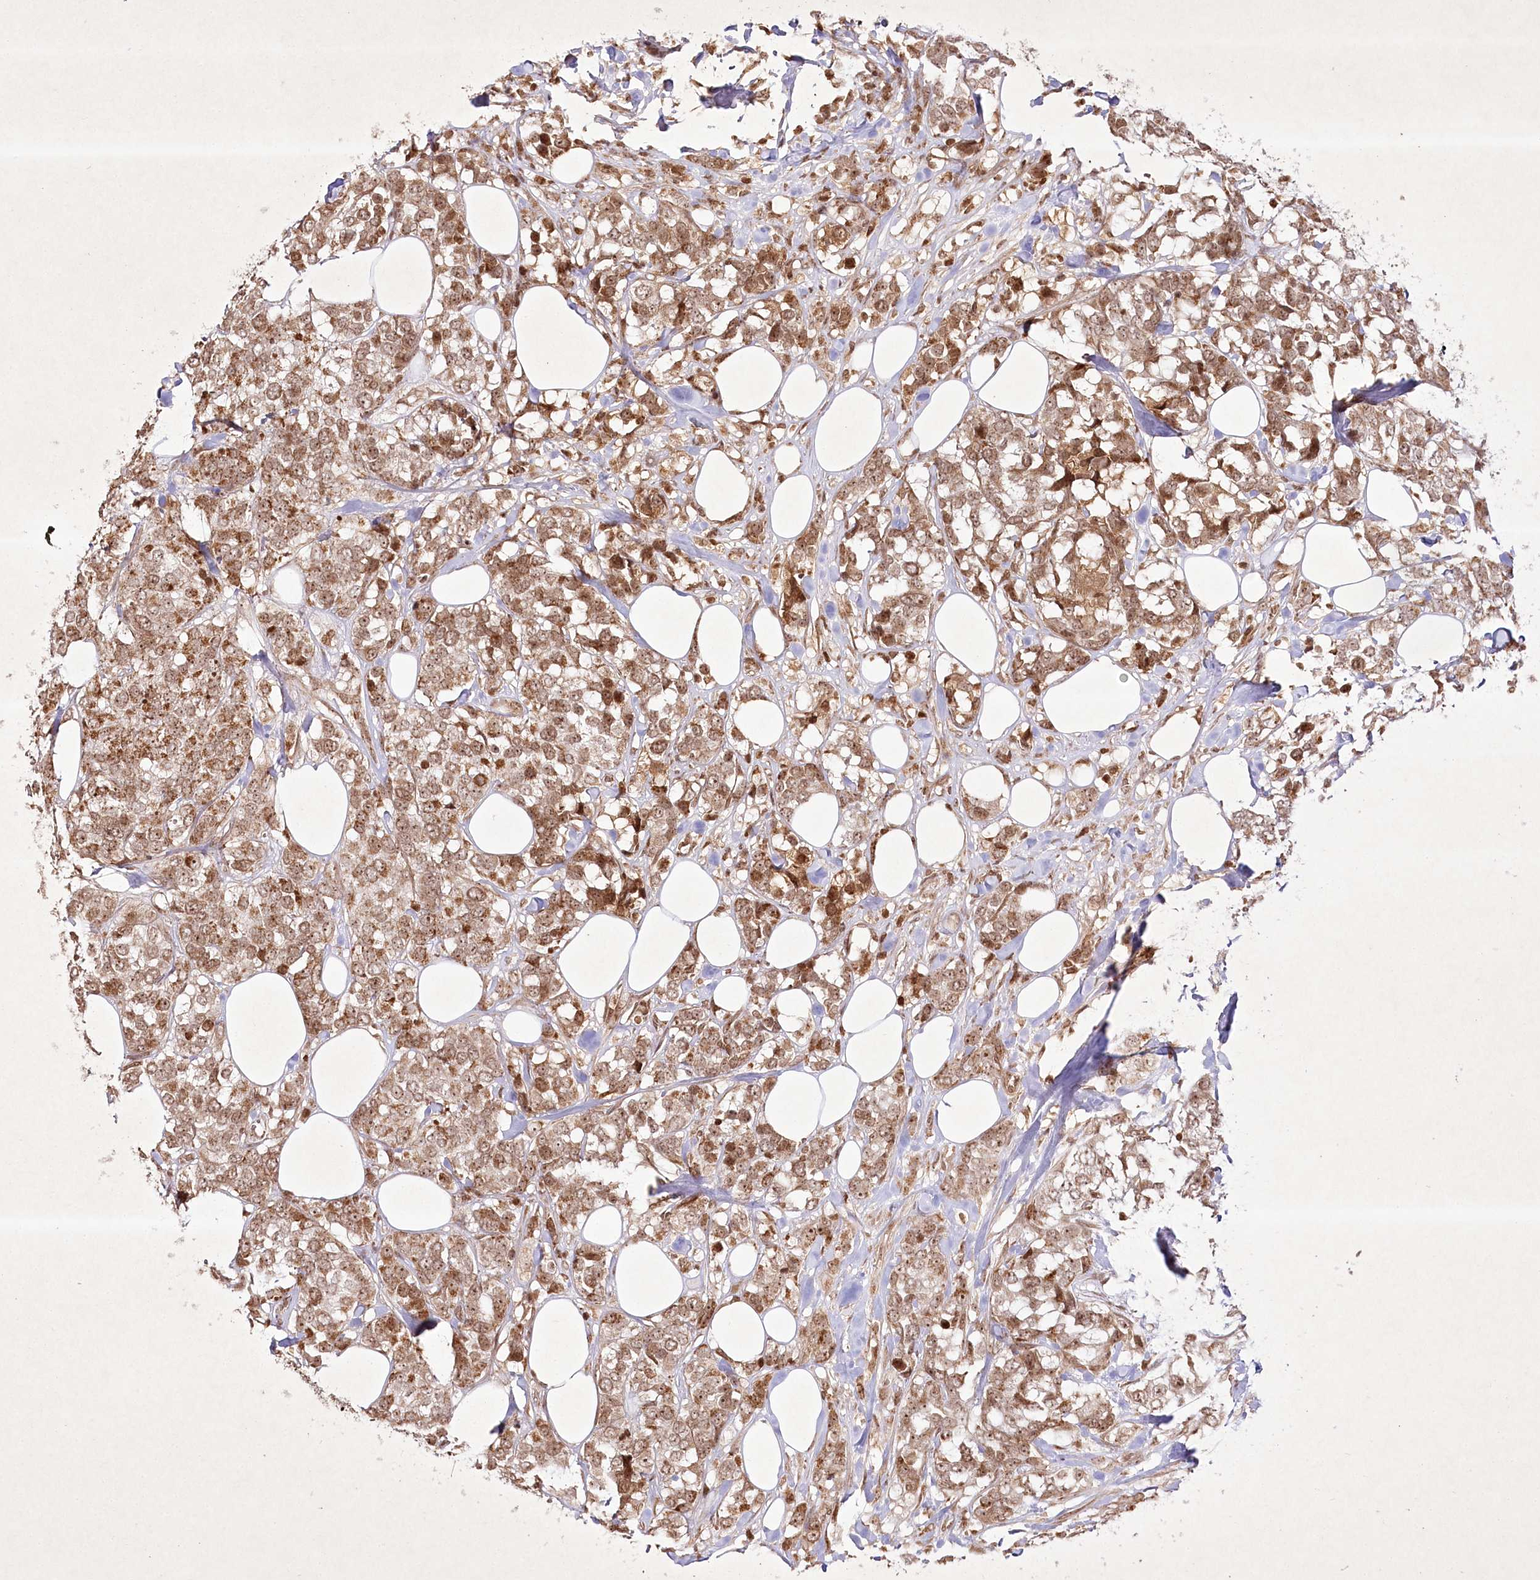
{"staining": {"intensity": "moderate", "quantity": ">75%", "location": "cytoplasmic/membranous,nuclear"}, "tissue": "breast cancer", "cell_type": "Tumor cells", "image_type": "cancer", "snomed": [{"axis": "morphology", "description": "Lobular carcinoma"}, {"axis": "topography", "description": "Breast"}], "caption": "Immunohistochemistry histopathology image of lobular carcinoma (breast) stained for a protein (brown), which exhibits medium levels of moderate cytoplasmic/membranous and nuclear staining in about >75% of tumor cells.", "gene": "CARM1", "patient": {"sex": "female", "age": 59}}